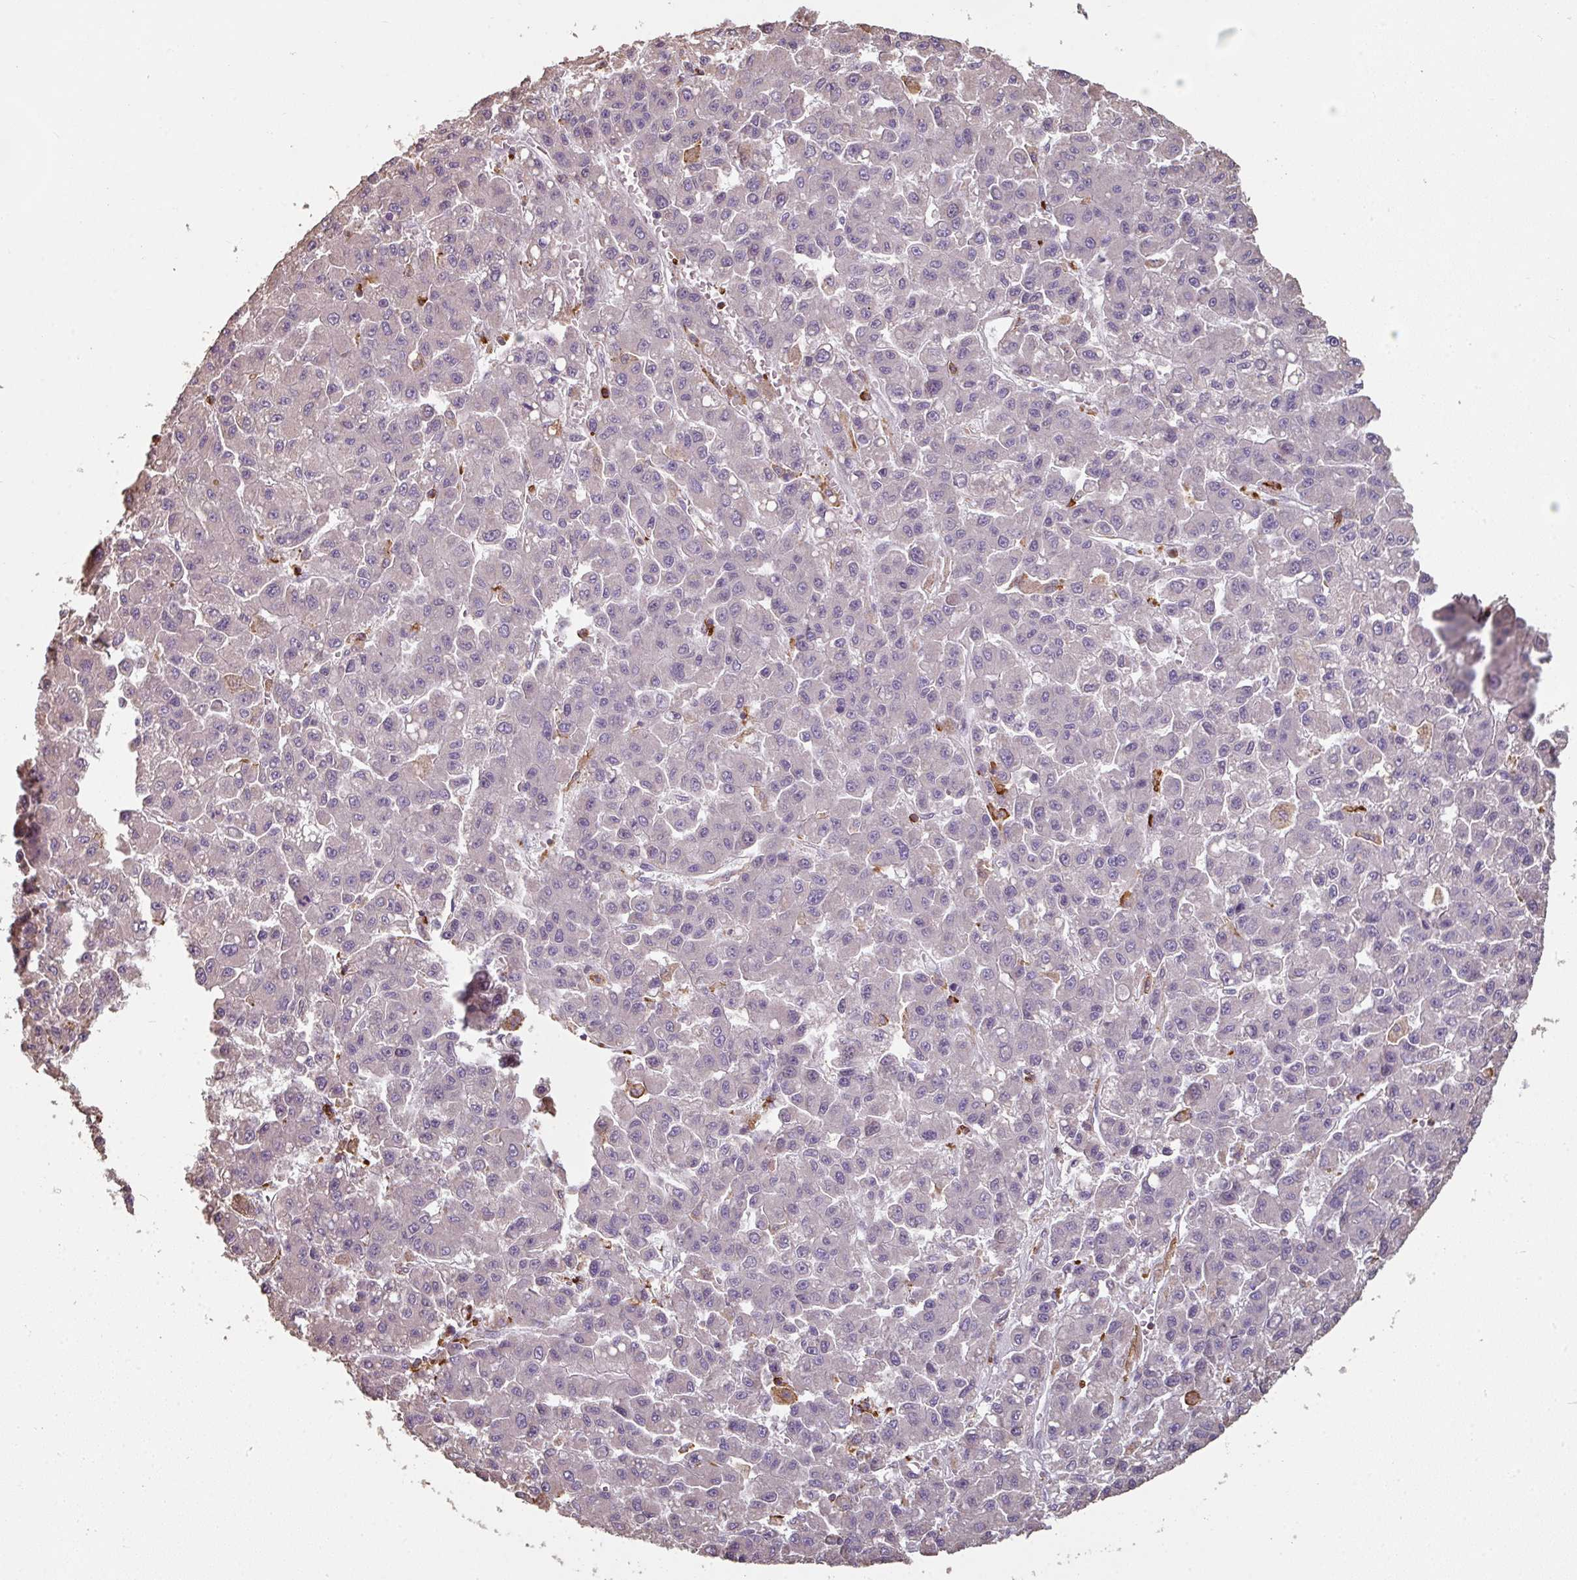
{"staining": {"intensity": "negative", "quantity": "none", "location": "none"}, "tissue": "liver cancer", "cell_type": "Tumor cells", "image_type": "cancer", "snomed": [{"axis": "morphology", "description": "Carcinoma, Hepatocellular, NOS"}, {"axis": "topography", "description": "Liver"}], "caption": "This micrograph is of liver cancer stained with immunohistochemistry (IHC) to label a protein in brown with the nuclei are counter-stained blue. There is no expression in tumor cells.", "gene": "OLFML2B", "patient": {"sex": "male", "age": 70}}